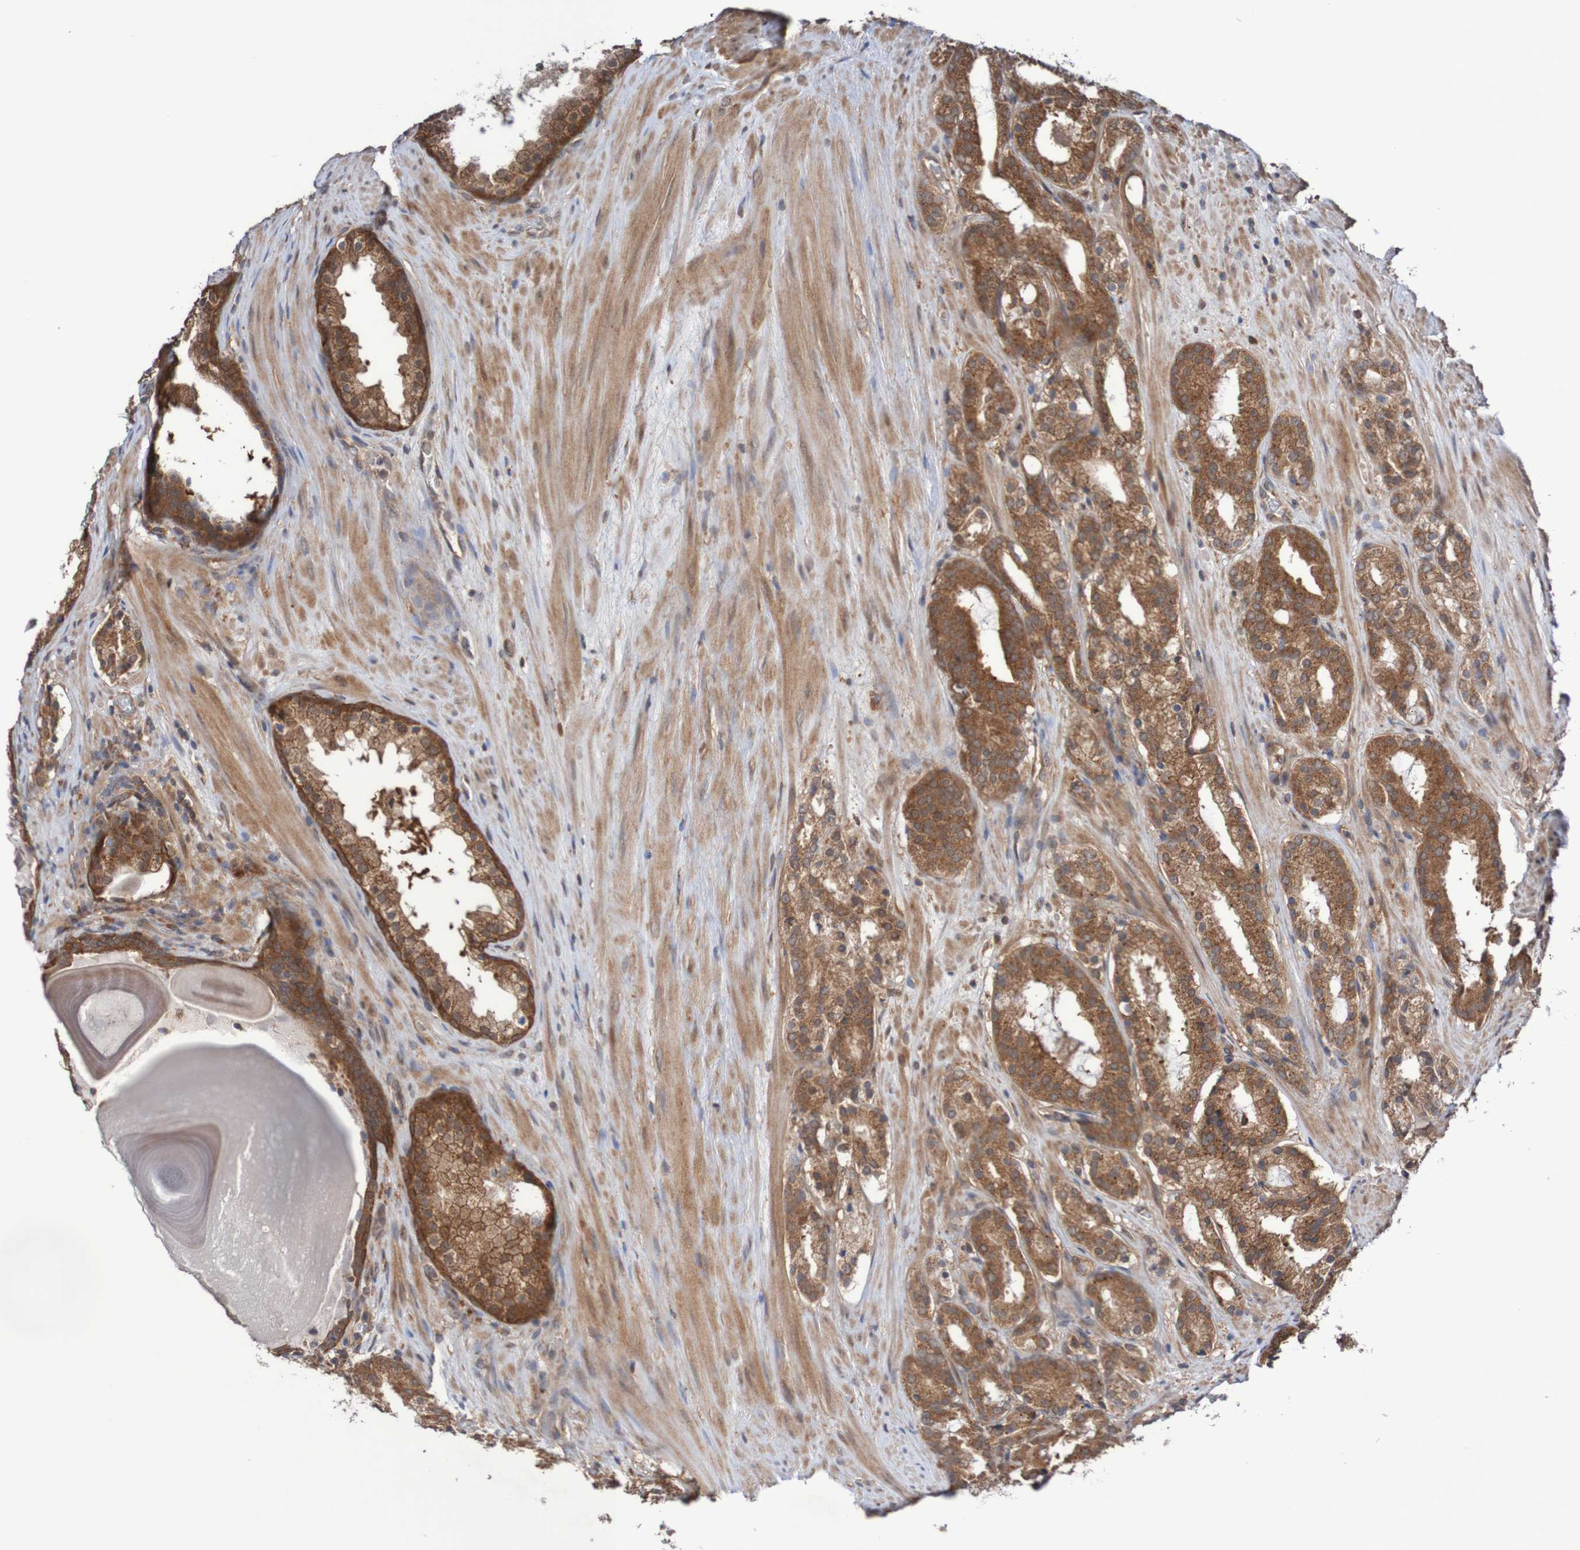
{"staining": {"intensity": "moderate", "quantity": ">75%", "location": "cytoplasmic/membranous"}, "tissue": "prostate cancer", "cell_type": "Tumor cells", "image_type": "cancer", "snomed": [{"axis": "morphology", "description": "Adenocarcinoma, Low grade"}, {"axis": "topography", "description": "Prostate"}], "caption": "Moderate cytoplasmic/membranous protein positivity is identified in approximately >75% of tumor cells in prostate adenocarcinoma (low-grade). Using DAB (3,3'-diaminobenzidine) (brown) and hematoxylin (blue) stains, captured at high magnification using brightfield microscopy.", "gene": "PHPT1", "patient": {"sex": "male", "age": 69}}